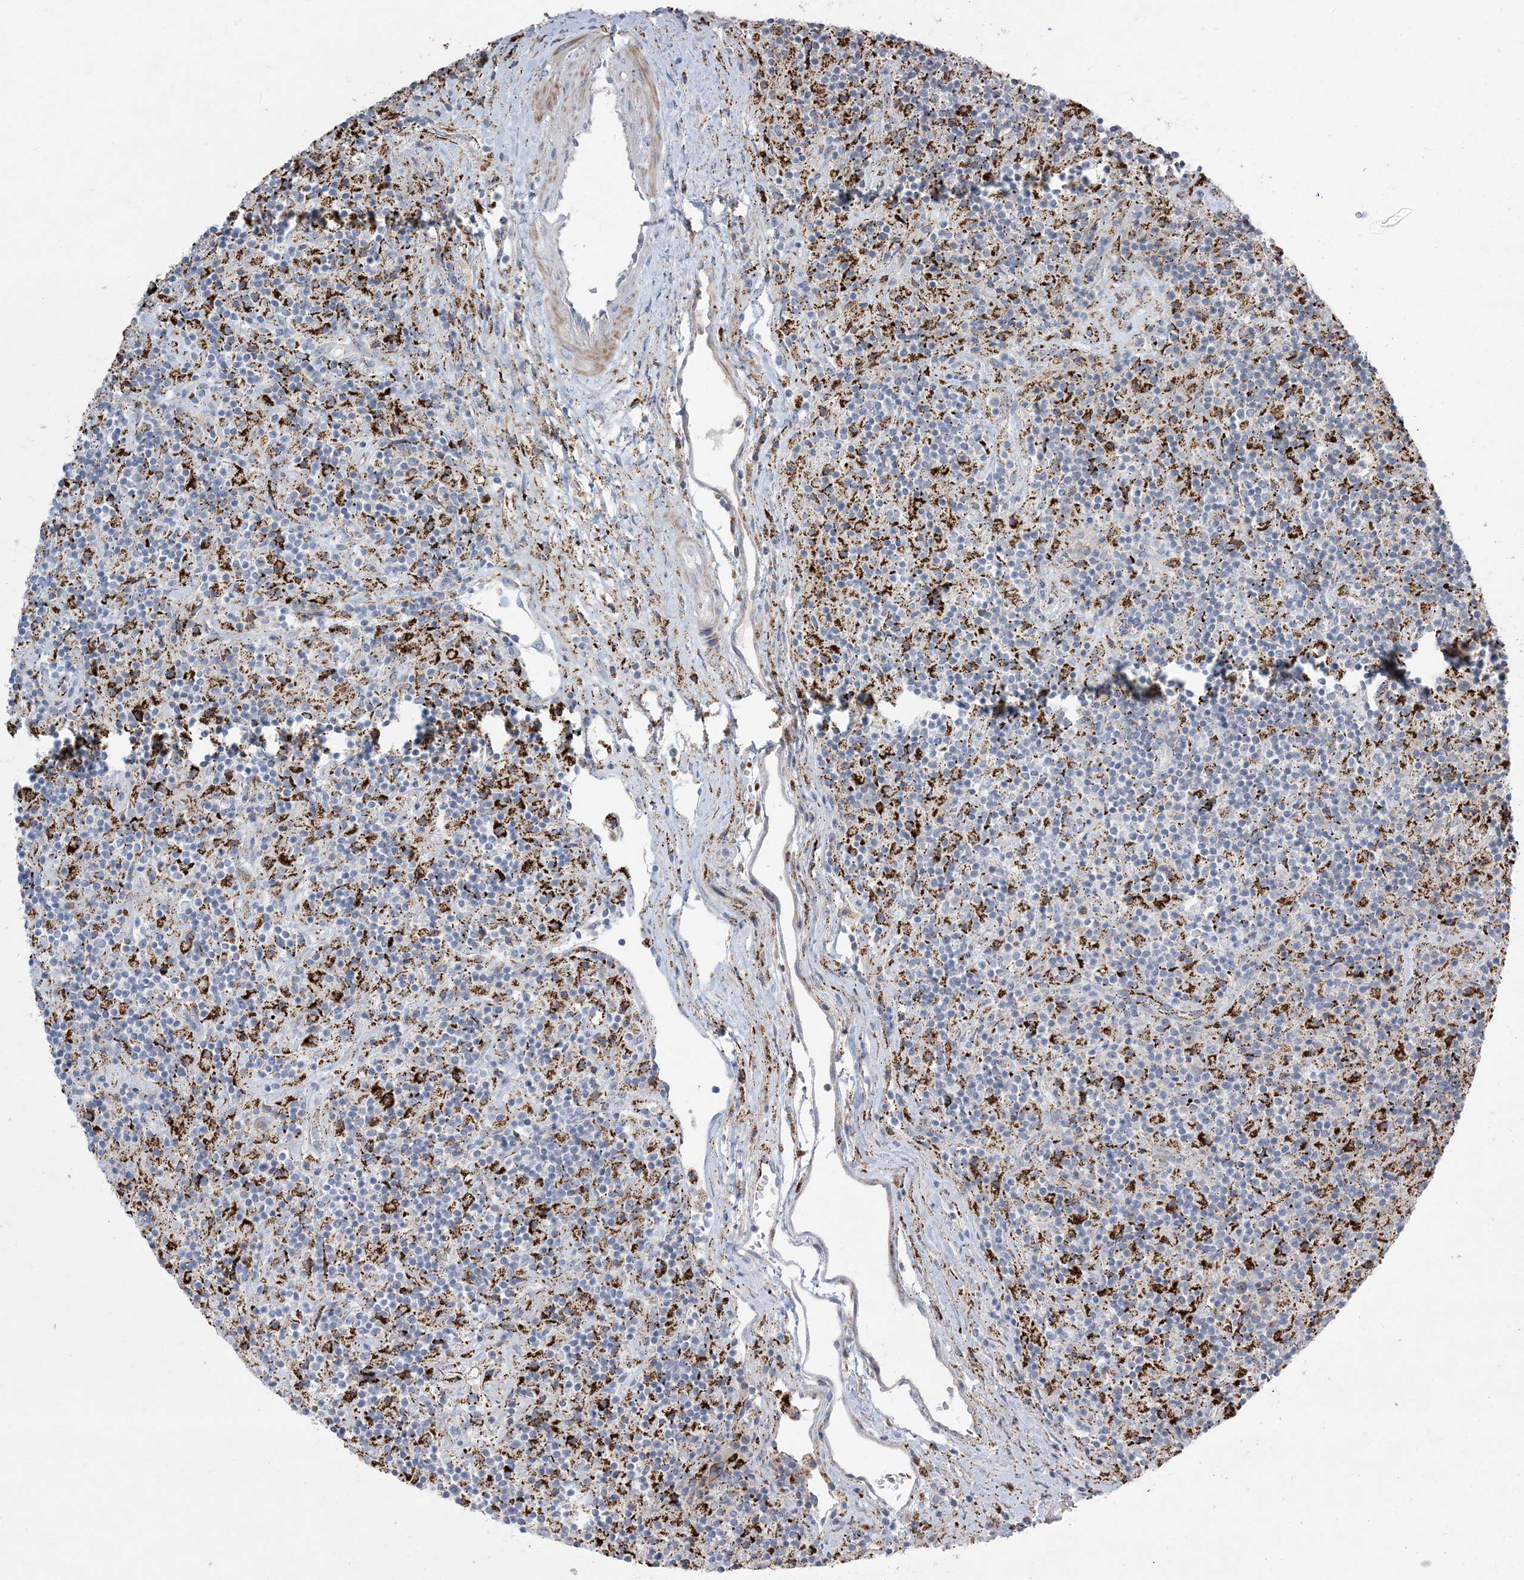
{"staining": {"intensity": "negative", "quantity": "none", "location": "none"}, "tissue": "lymphoma", "cell_type": "Tumor cells", "image_type": "cancer", "snomed": [{"axis": "morphology", "description": "Hodgkin's disease, NOS"}, {"axis": "topography", "description": "Lymph node"}], "caption": "Hodgkin's disease stained for a protein using immunohistochemistry (IHC) exhibits no expression tumor cells.", "gene": "LTN1", "patient": {"sex": "male", "age": 70}}